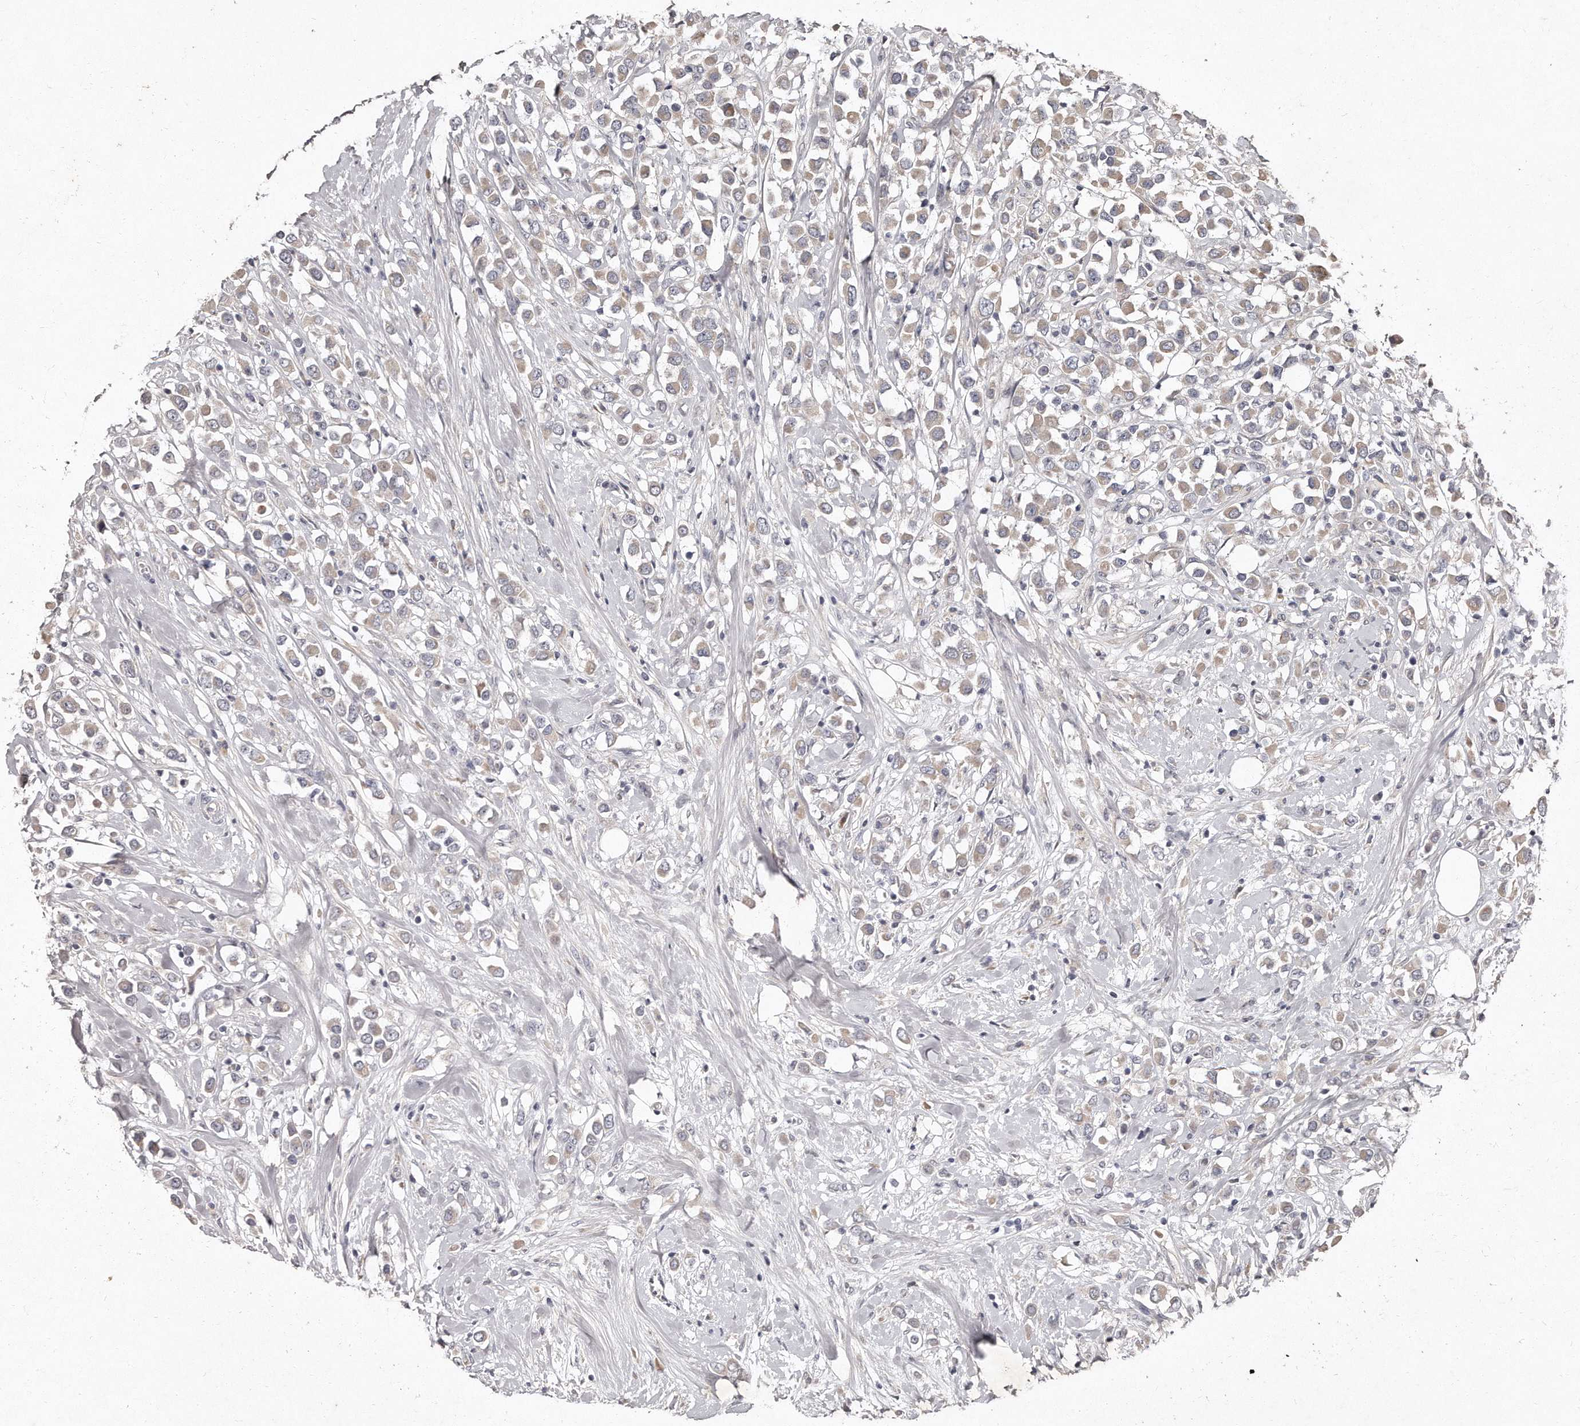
{"staining": {"intensity": "weak", "quantity": ">75%", "location": "cytoplasmic/membranous"}, "tissue": "breast cancer", "cell_type": "Tumor cells", "image_type": "cancer", "snomed": [{"axis": "morphology", "description": "Duct carcinoma"}, {"axis": "topography", "description": "Breast"}], "caption": "A brown stain shows weak cytoplasmic/membranous staining of a protein in breast infiltrating ductal carcinoma tumor cells. (DAB IHC with brightfield microscopy, high magnification).", "gene": "TECR", "patient": {"sex": "female", "age": 61}}